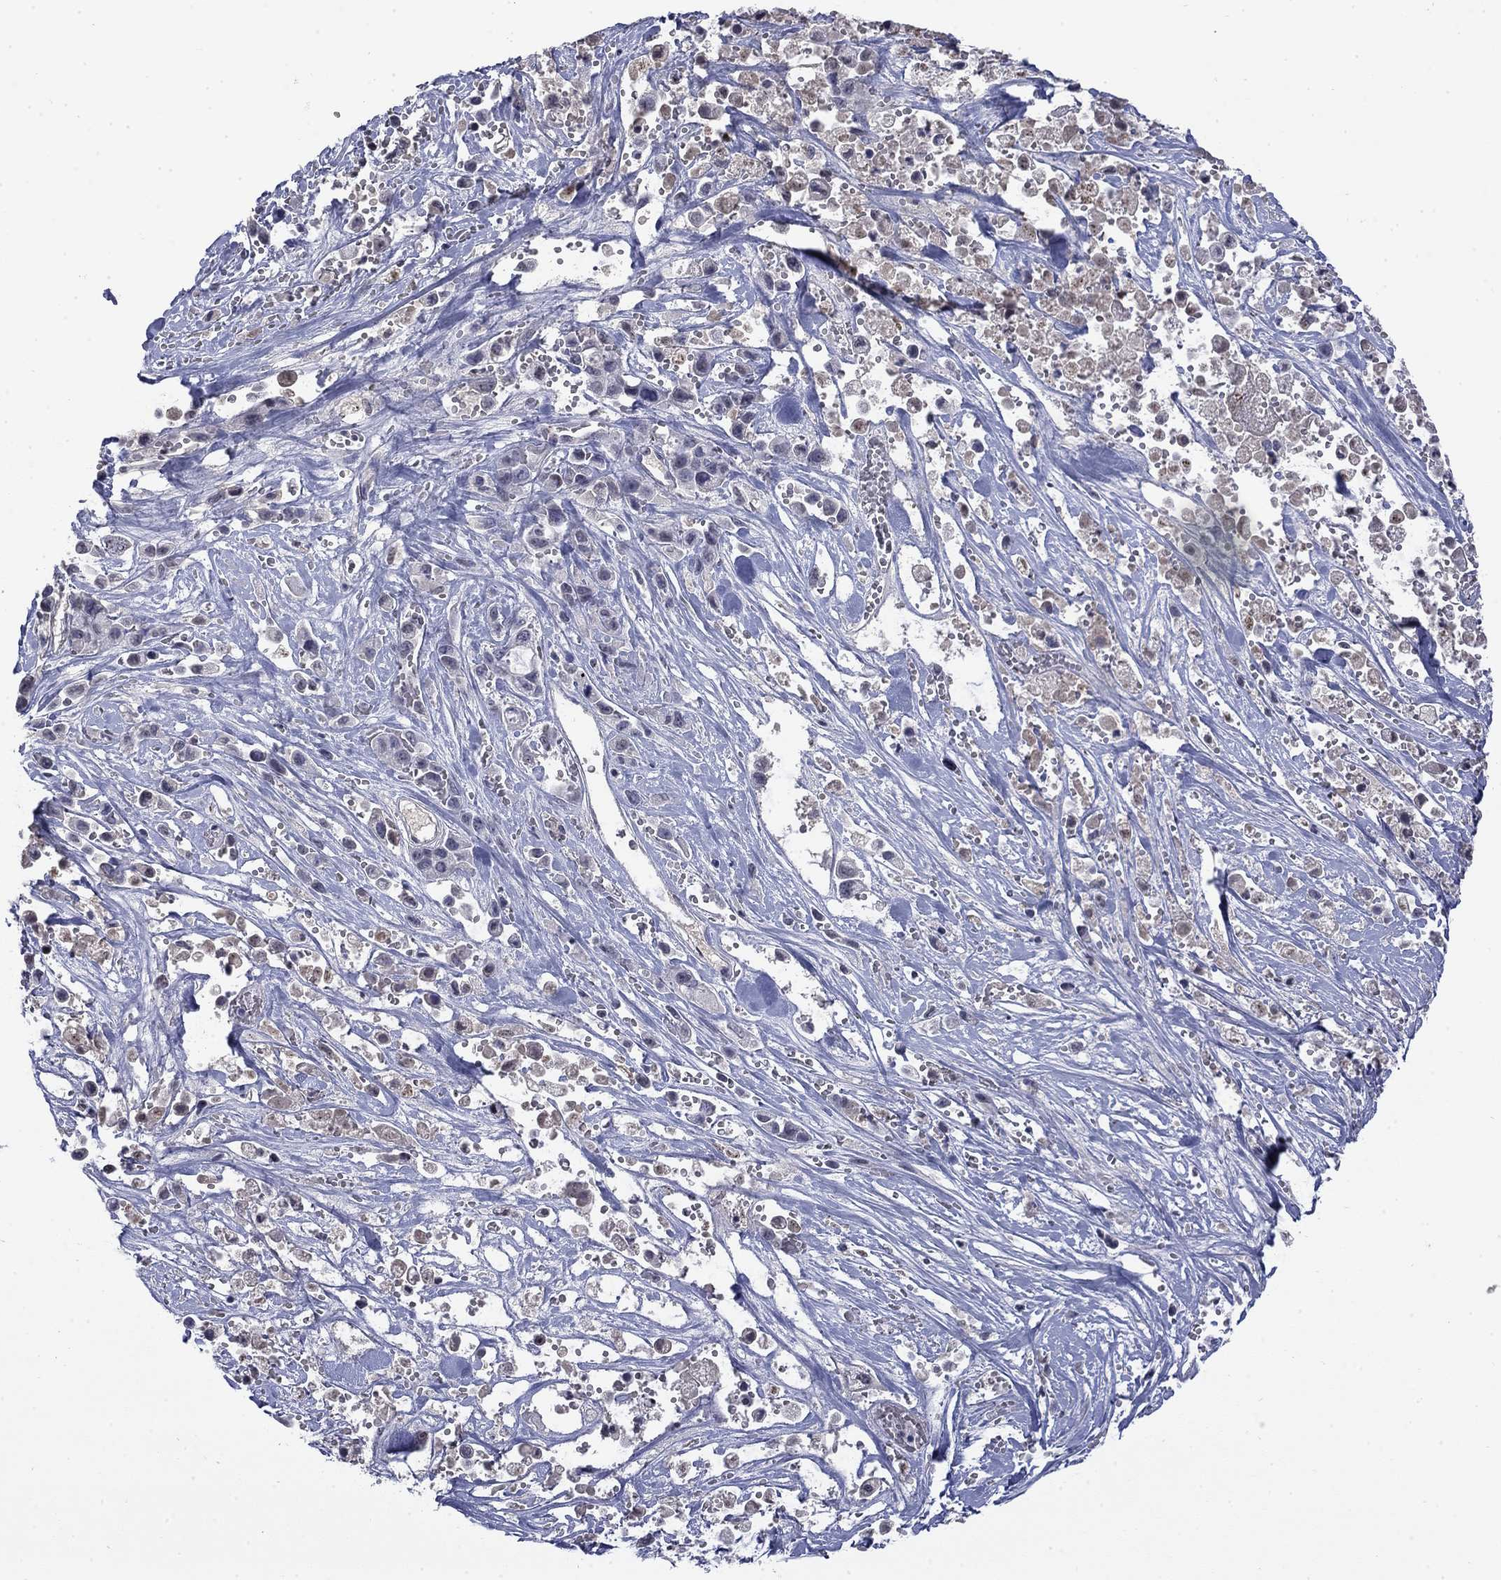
{"staining": {"intensity": "negative", "quantity": "none", "location": "none"}, "tissue": "pancreatic cancer", "cell_type": "Tumor cells", "image_type": "cancer", "snomed": [{"axis": "morphology", "description": "Adenocarcinoma, NOS"}, {"axis": "topography", "description": "Pancreas"}], "caption": "Immunohistochemical staining of pancreatic cancer demonstrates no significant positivity in tumor cells.", "gene": "SLC51A", "patient": {"sex": "male", "age": 44}}